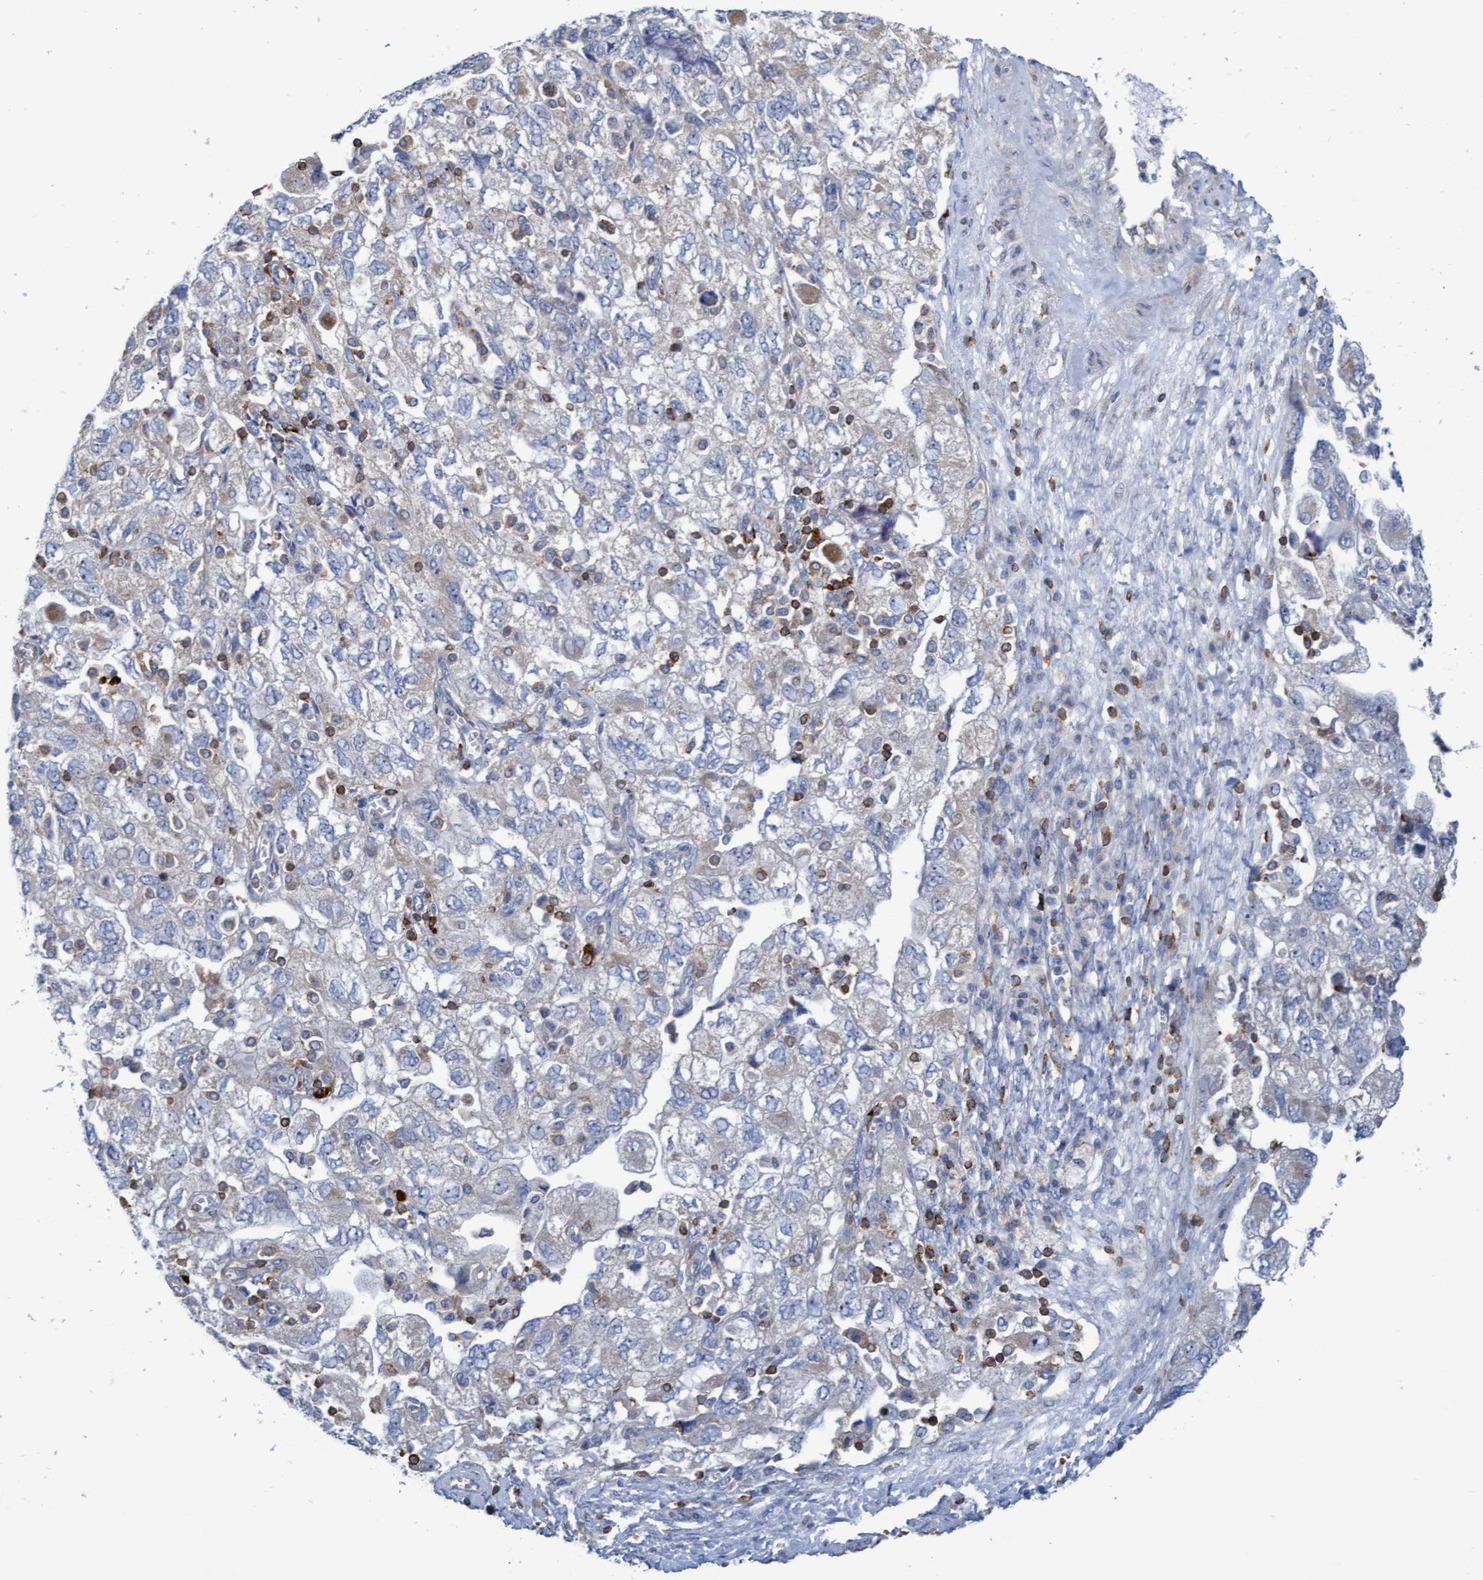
{"staining": {"intensity": "negative", "quantity": "none", "location": "none"}, "tissue": "ovarian cancer", "cell_type": "Tumor cells", "image_type": "cancer", "snomed": [{"axis": "morphology", "description": "Carcinoma, NOS"}, {"axis": "morphology", "description": "Cystadenocarcinoma, serous, NOS"}, {"axis": "topography", "description": "Ovary"}], "caption": "DAB immunohistochemical staining of serous cystadenocarcinoma (ovarian) demonstrates no significant staining in tumor cells.", "gene": "FNBP1", "patient": {"sex": "female", "age": 69}}